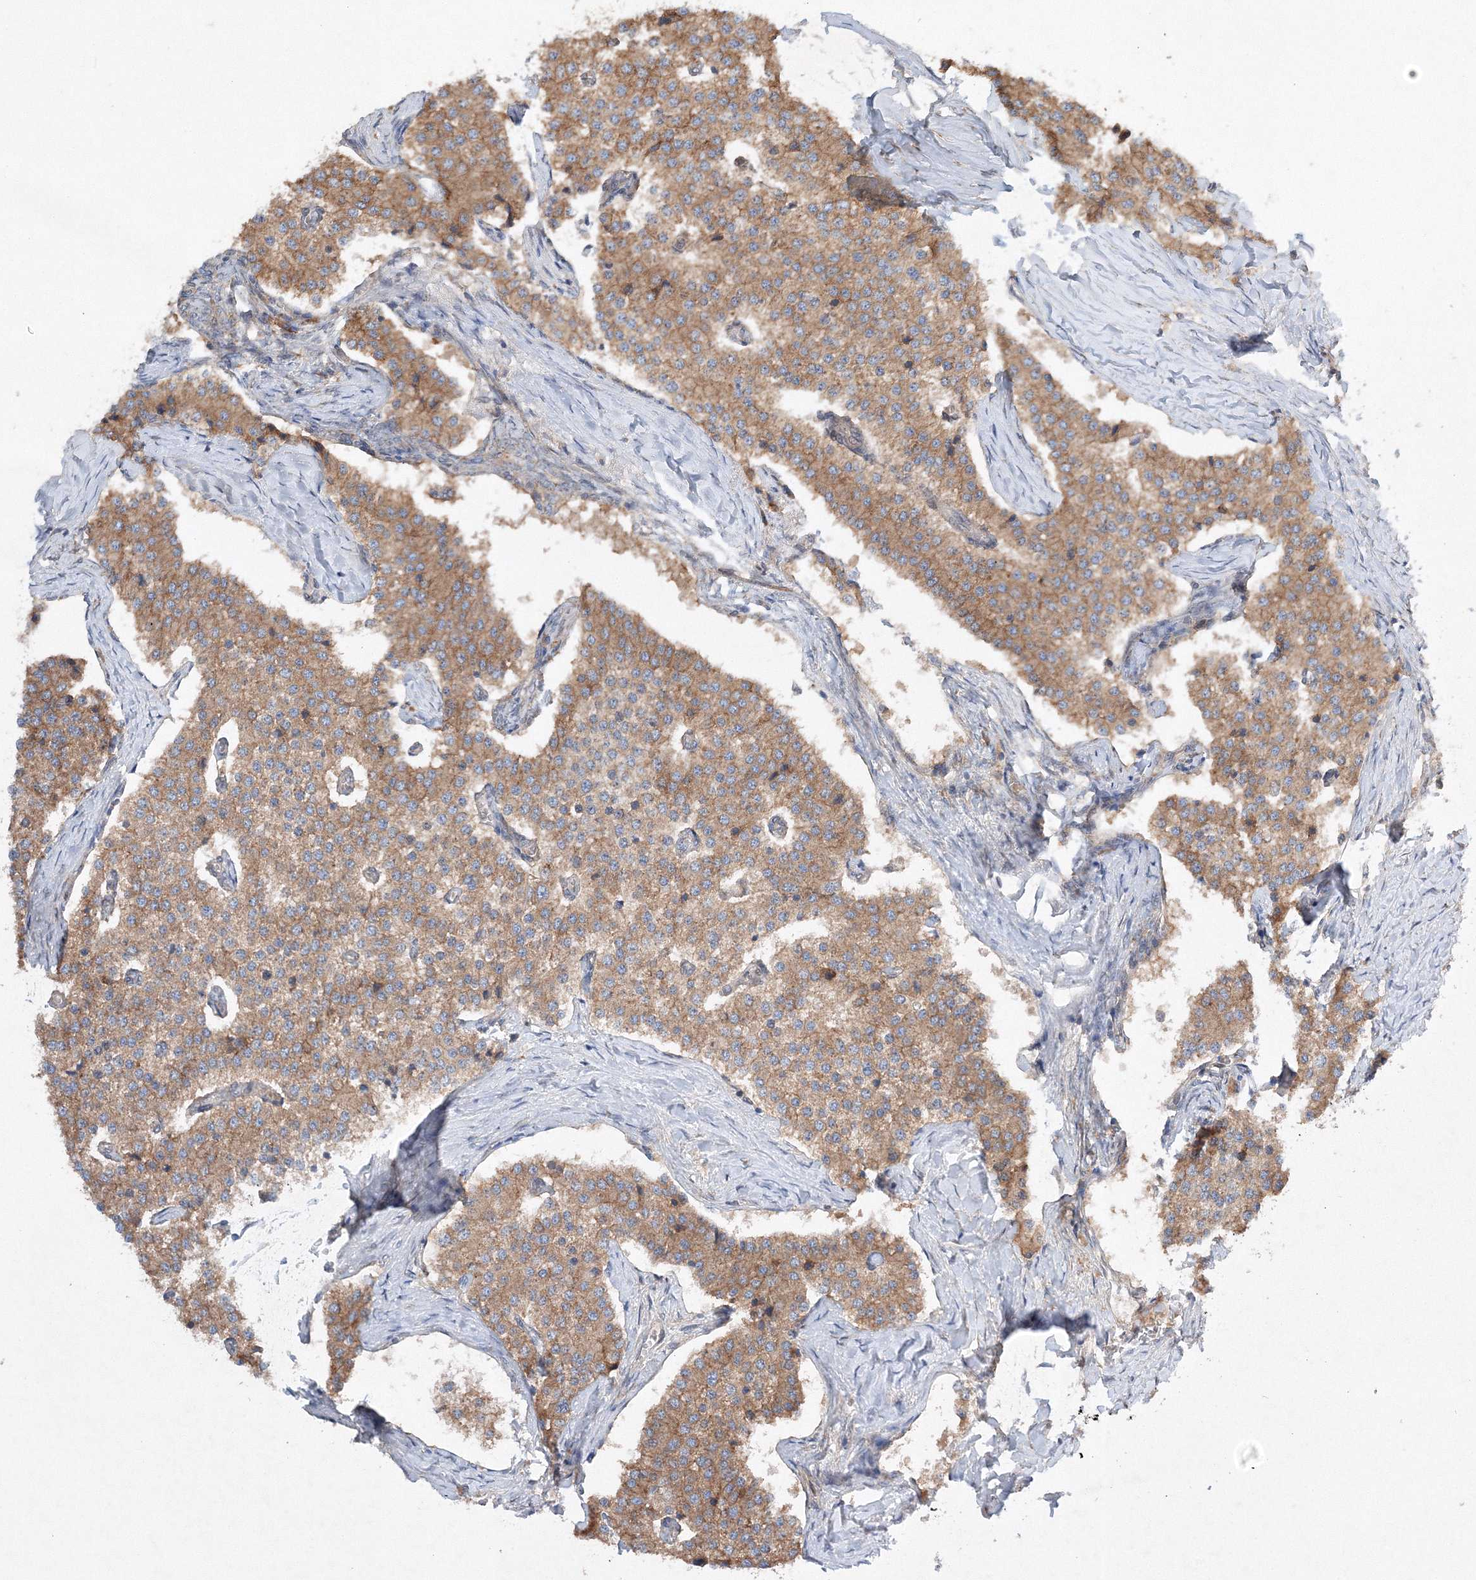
{"staining": {"intensity": "moderate", "quantity": ">75%", "location": "cytoplasmic/membranous"}, "tissue": "carcinoid", "cell_type": "Tumor cells", "image_type": "cancer", "snomed": [{"axis": "morphology", "description": "Carcinoid, malignant, NOS"}, {"axis": "topography", "description": "Colon"}], "caption": "Immunohistochemistry (DAB (3,3'-diaminobenzidine)) staining of human carcinoid exhibits moderate cytoplasmic/membranous protein positivity in approximately >75% of tumor cells.", "gene": "SLC36A1", "patient": {"sex": "female", "age": 52}}